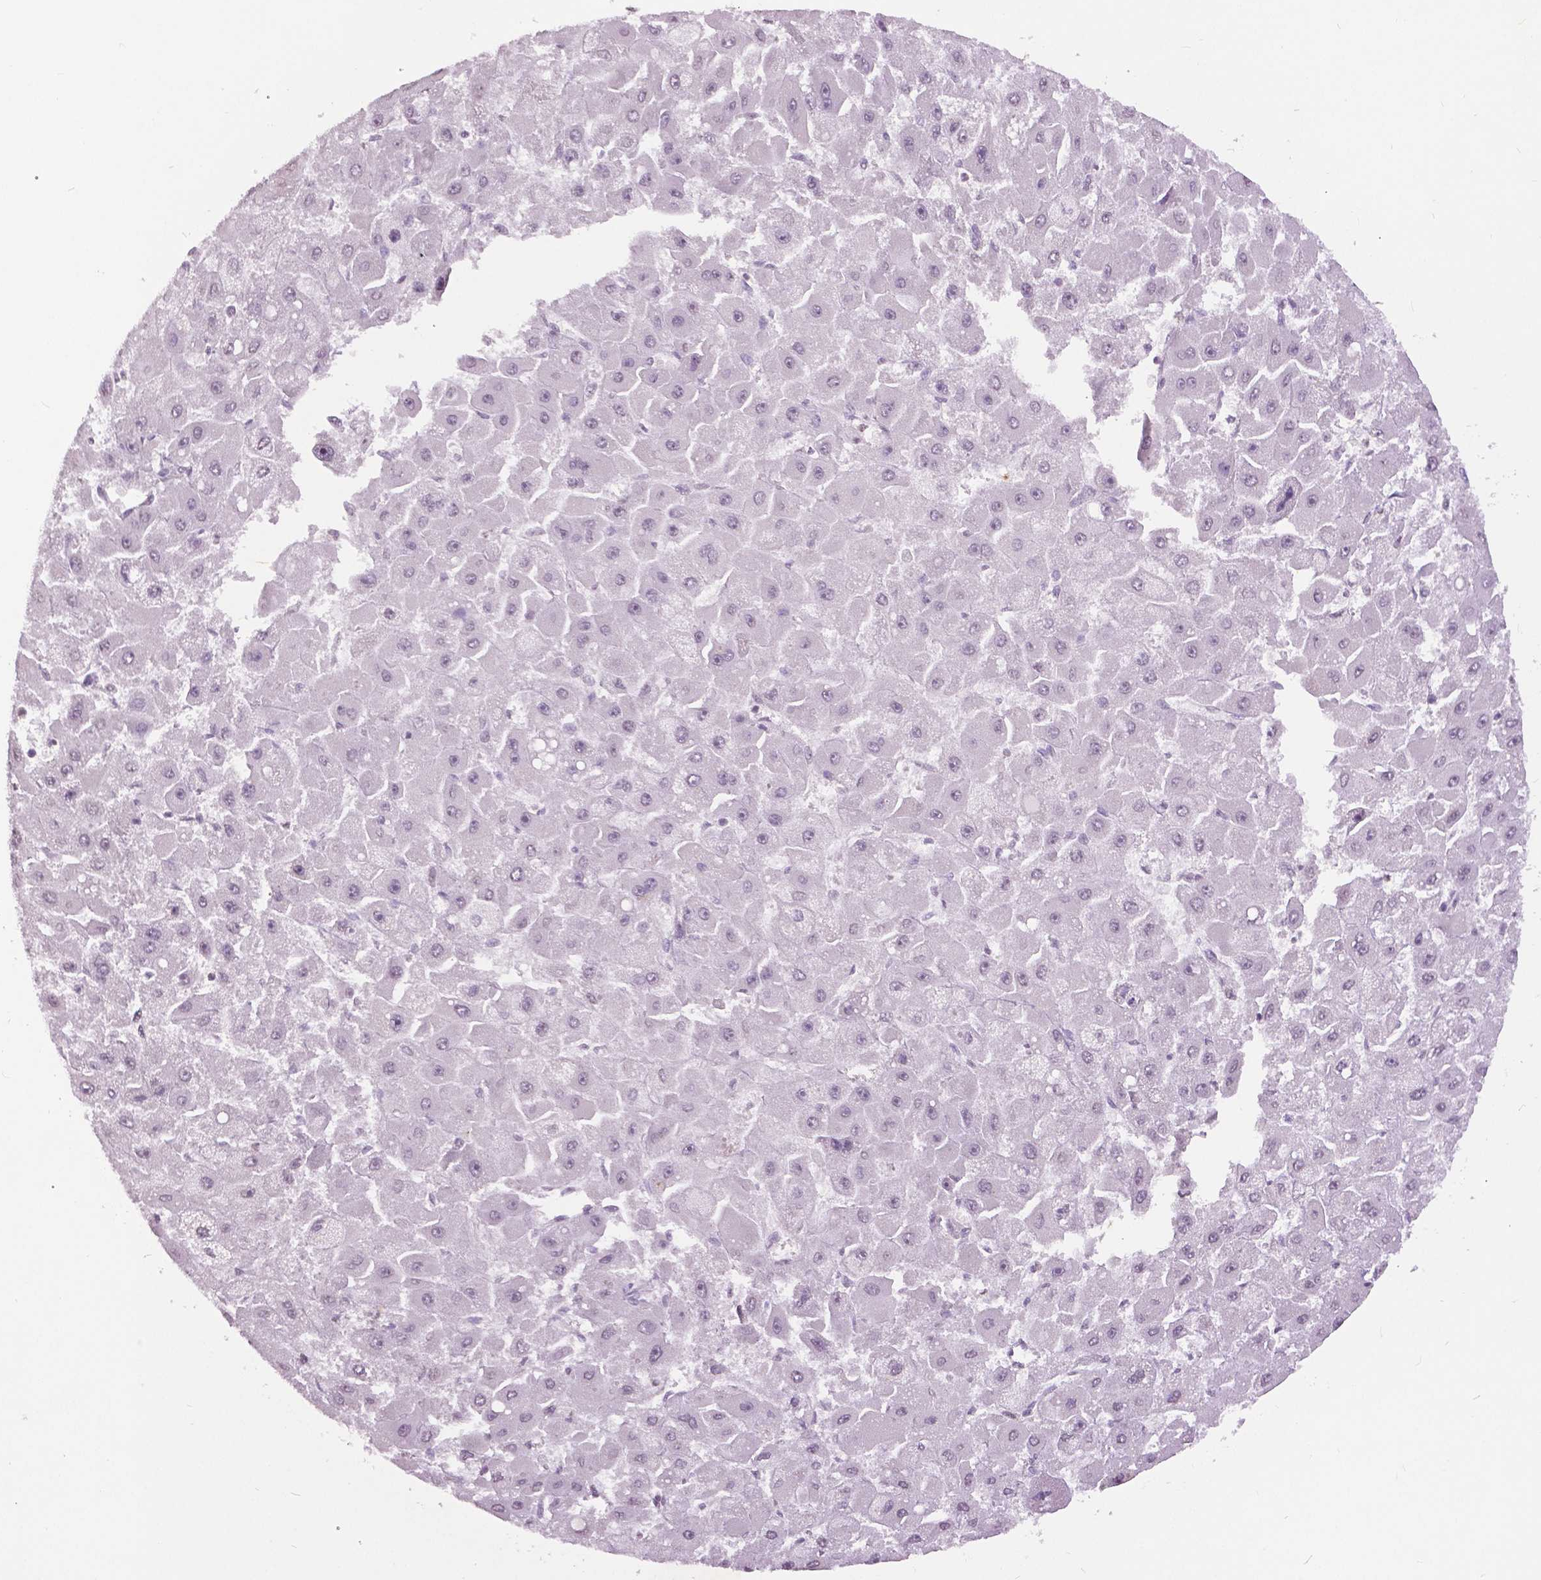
{"staining": {"intensity": "negative", "quantity": "none", "location": "none"}, "tissue": "liver cancer", "cell_type": "Tumor cells", "image_type": "cancer", "snomed": [{"axis": "morphology", "description": "Carcinoma, Hepatocellular, NOS"}, {"axis": "topography", "description": "Liver"}], "caption": "The immunohistochemistry (IHC) micrograph has no significant staining in tumor cells of liver hepatocellular carcinoma tissue.", "gene": "GRIN2A", "patient": {"sex": "female", "age": 25}}